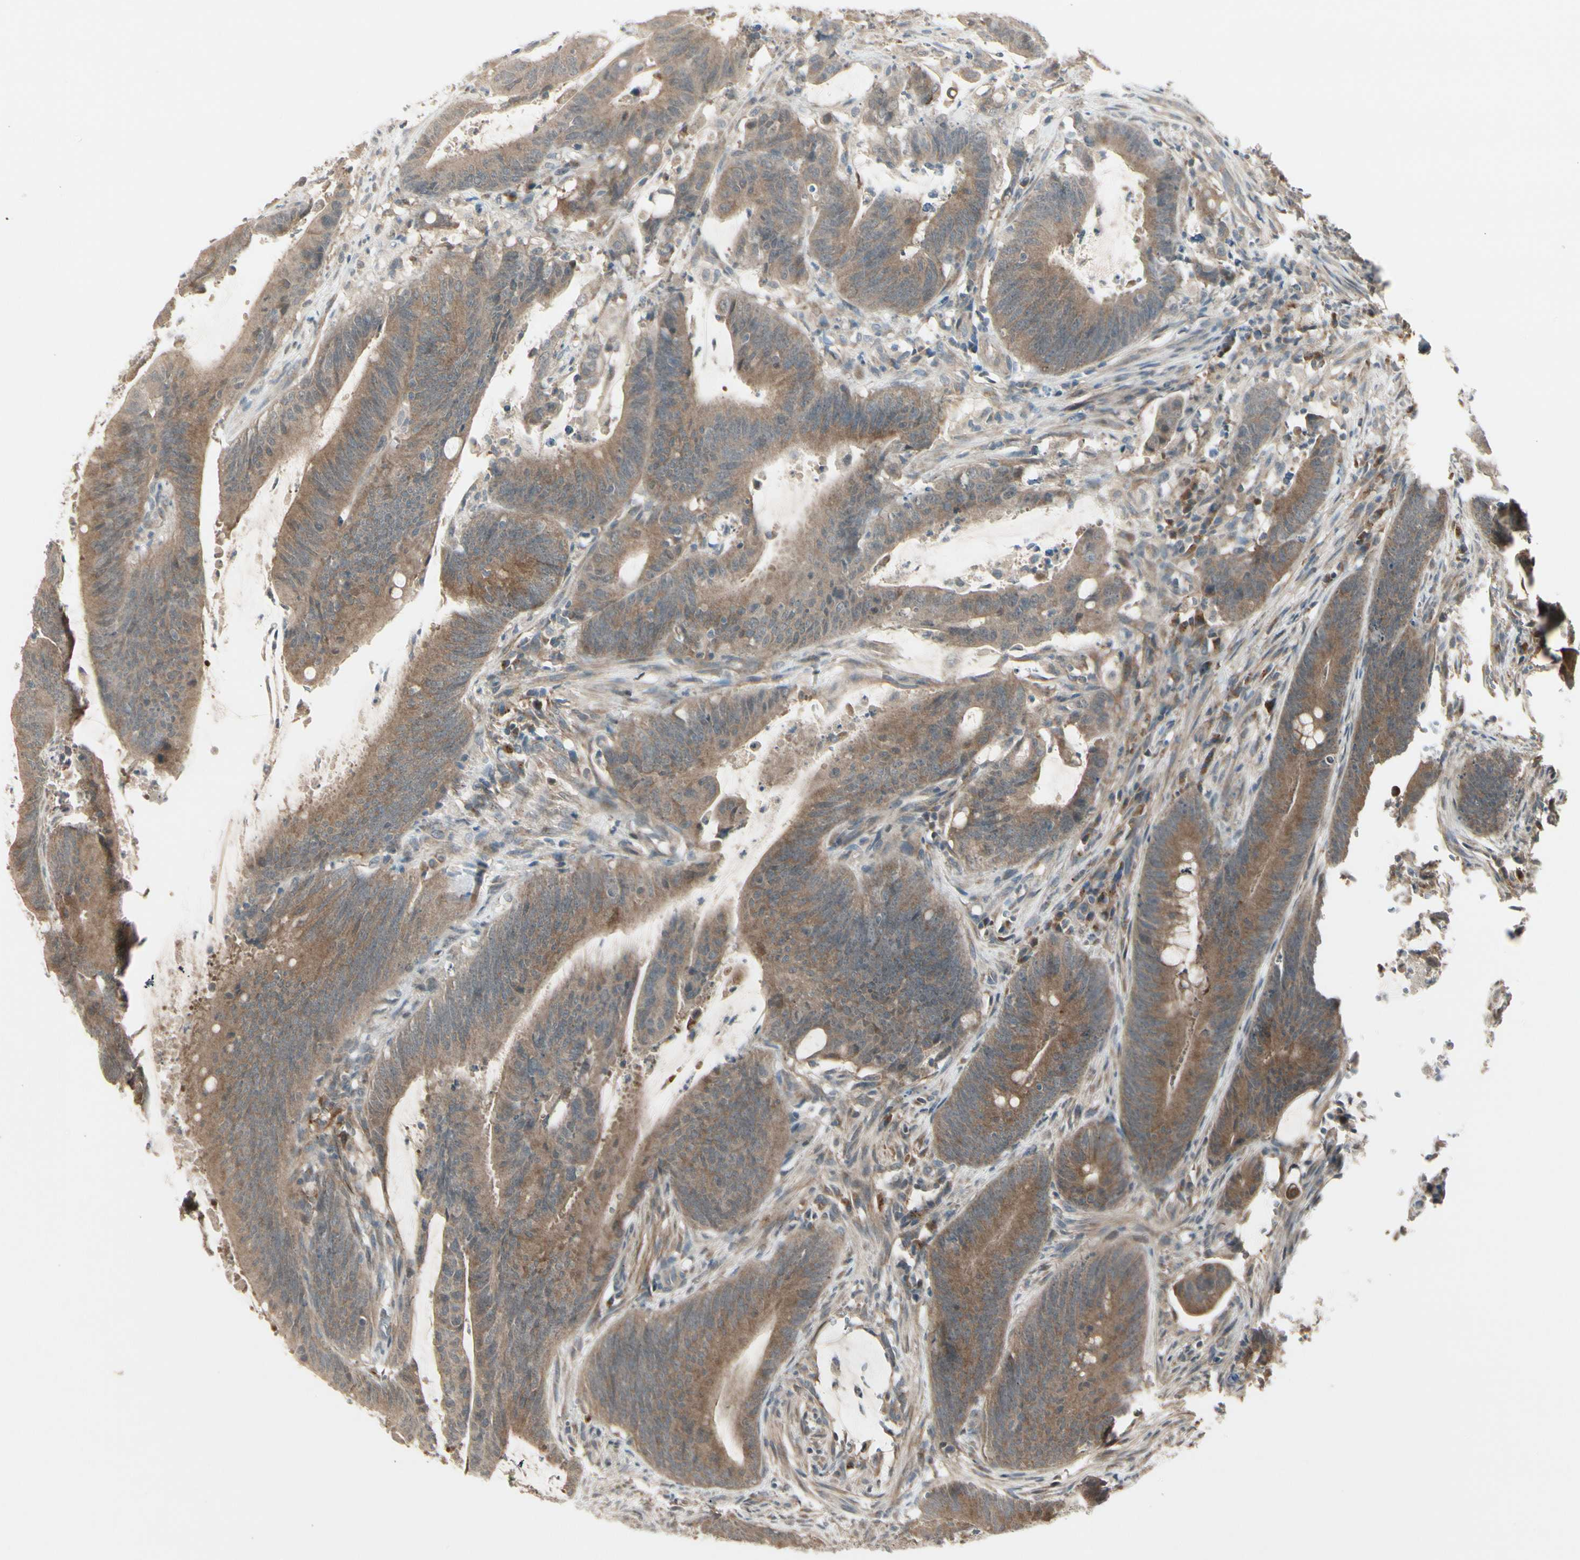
{"staining": {"intensity": "moderate", "quantity": ">75%", "location": "cytoplasmic/membranous"}, "tissue": "colorectal cancer", "cell_type": "Tumor cells", "image_type": "cancer", "snomed": [{"axis": "morphology", "description": "Adenocarcinoma, NOS"}, {"axis": "topography", "description": "Rectum"}], "caption": "Protein expression analysis of human adenocarcinoma (colorectal) reveals moderate cytoplasmic/membranous positivity in about >75% of tumor cells. (Stains: DAB in brown, nuclei in blue, Microscopy: brightfield microscopy at high magnification).", "gene": "FHDC1", "patient": {"sex": "female", "age": 66}}